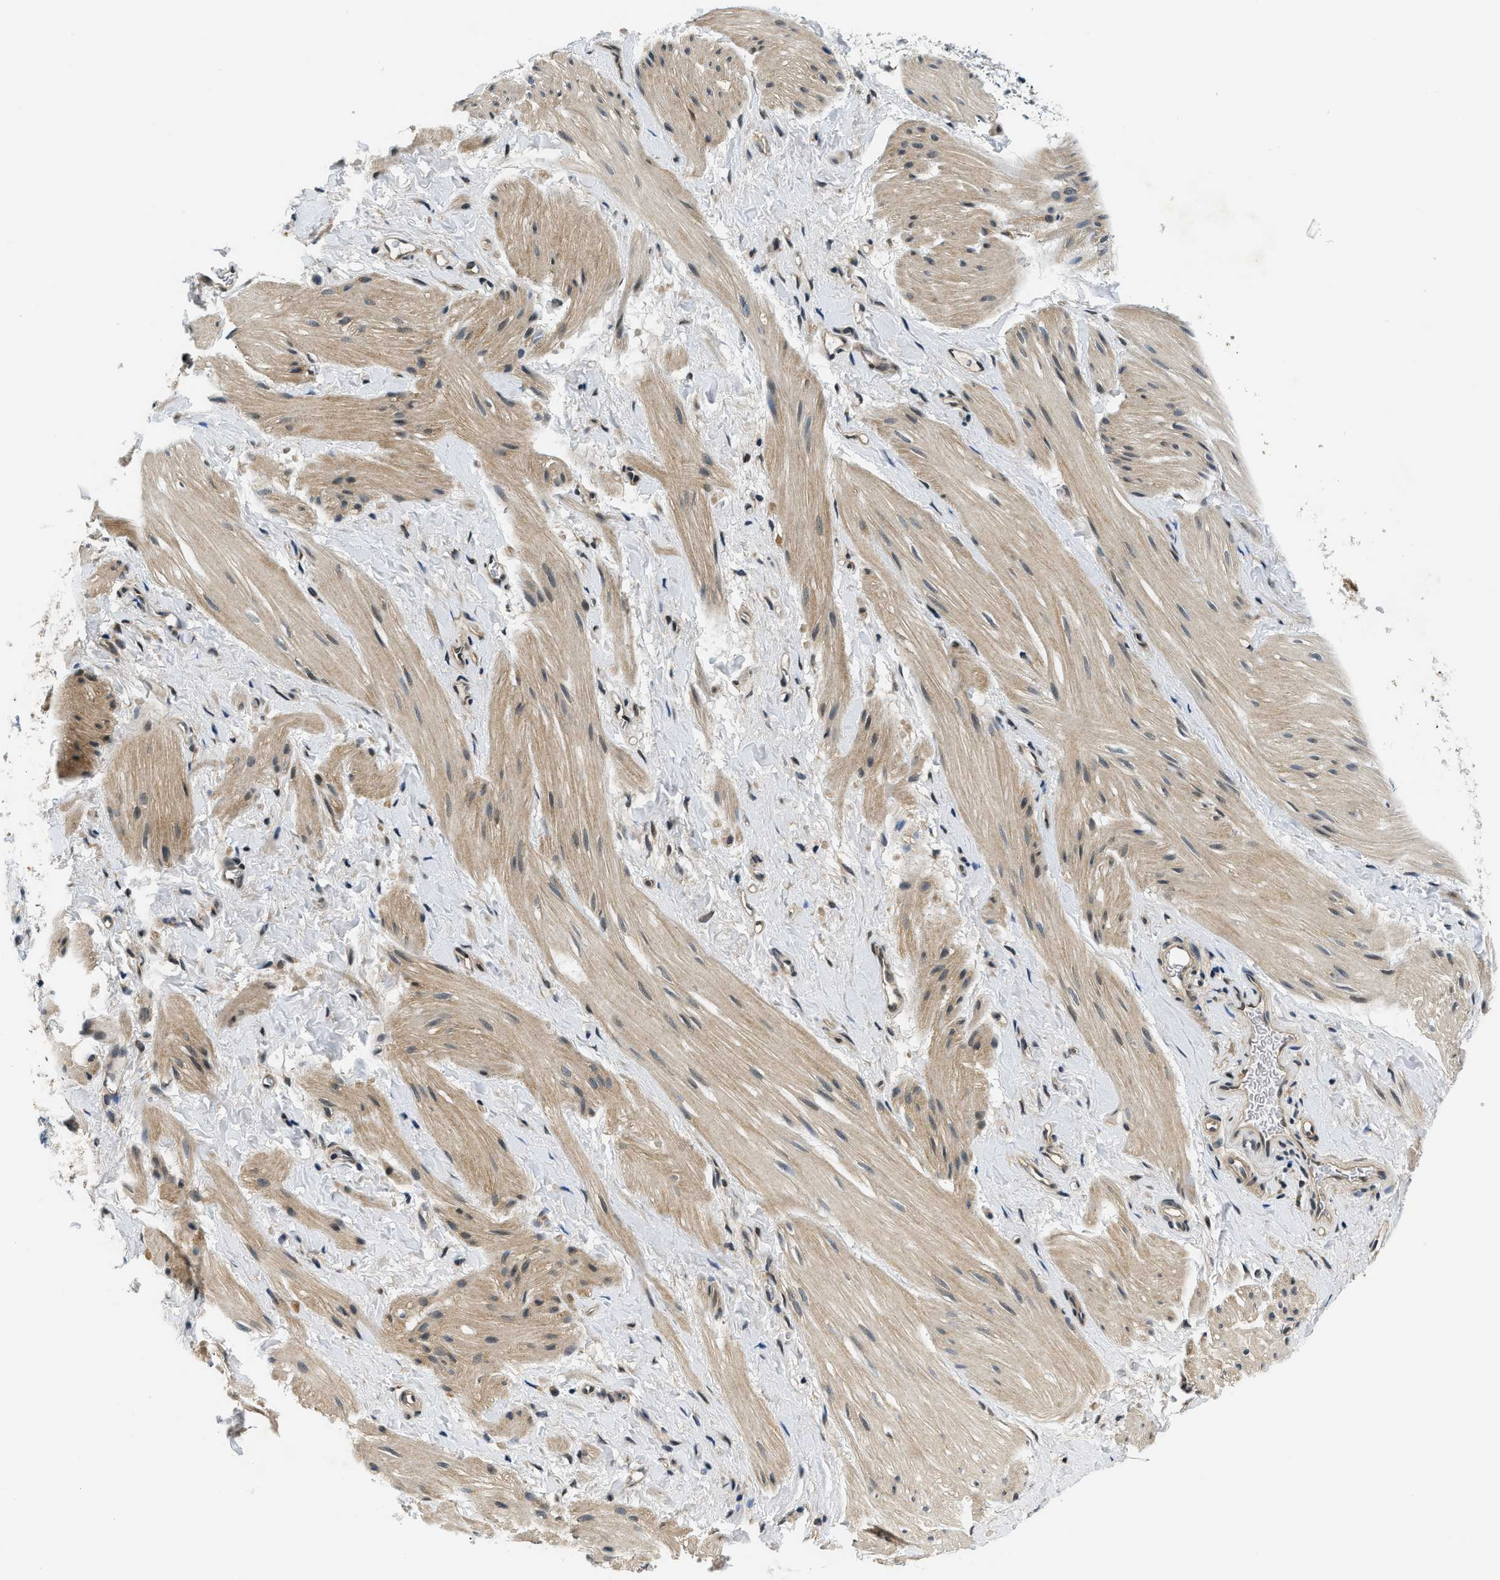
{"staining": {"intensity": "weak", "quantity": "25%-75%", "location": "cytoplasmic/membranous"}, "tissue": "smooth muscle", "cell_type": "Smooth muscle cells", "image_type": "normal", "snomed": [{"axis": "morphology", "description": "Normal tissue, NOS"}, {"axis": "topography", "description": "Smooth muscle"}], "caption": "This is an image of immunohistochemistry (IHC) staining of benign smooth muscle, which shows weak staining in the cytoplasmic/membranous of smooth muscle cells.", "gene": "SMAD4", "patient": {"sex": "male", "age": 16}}